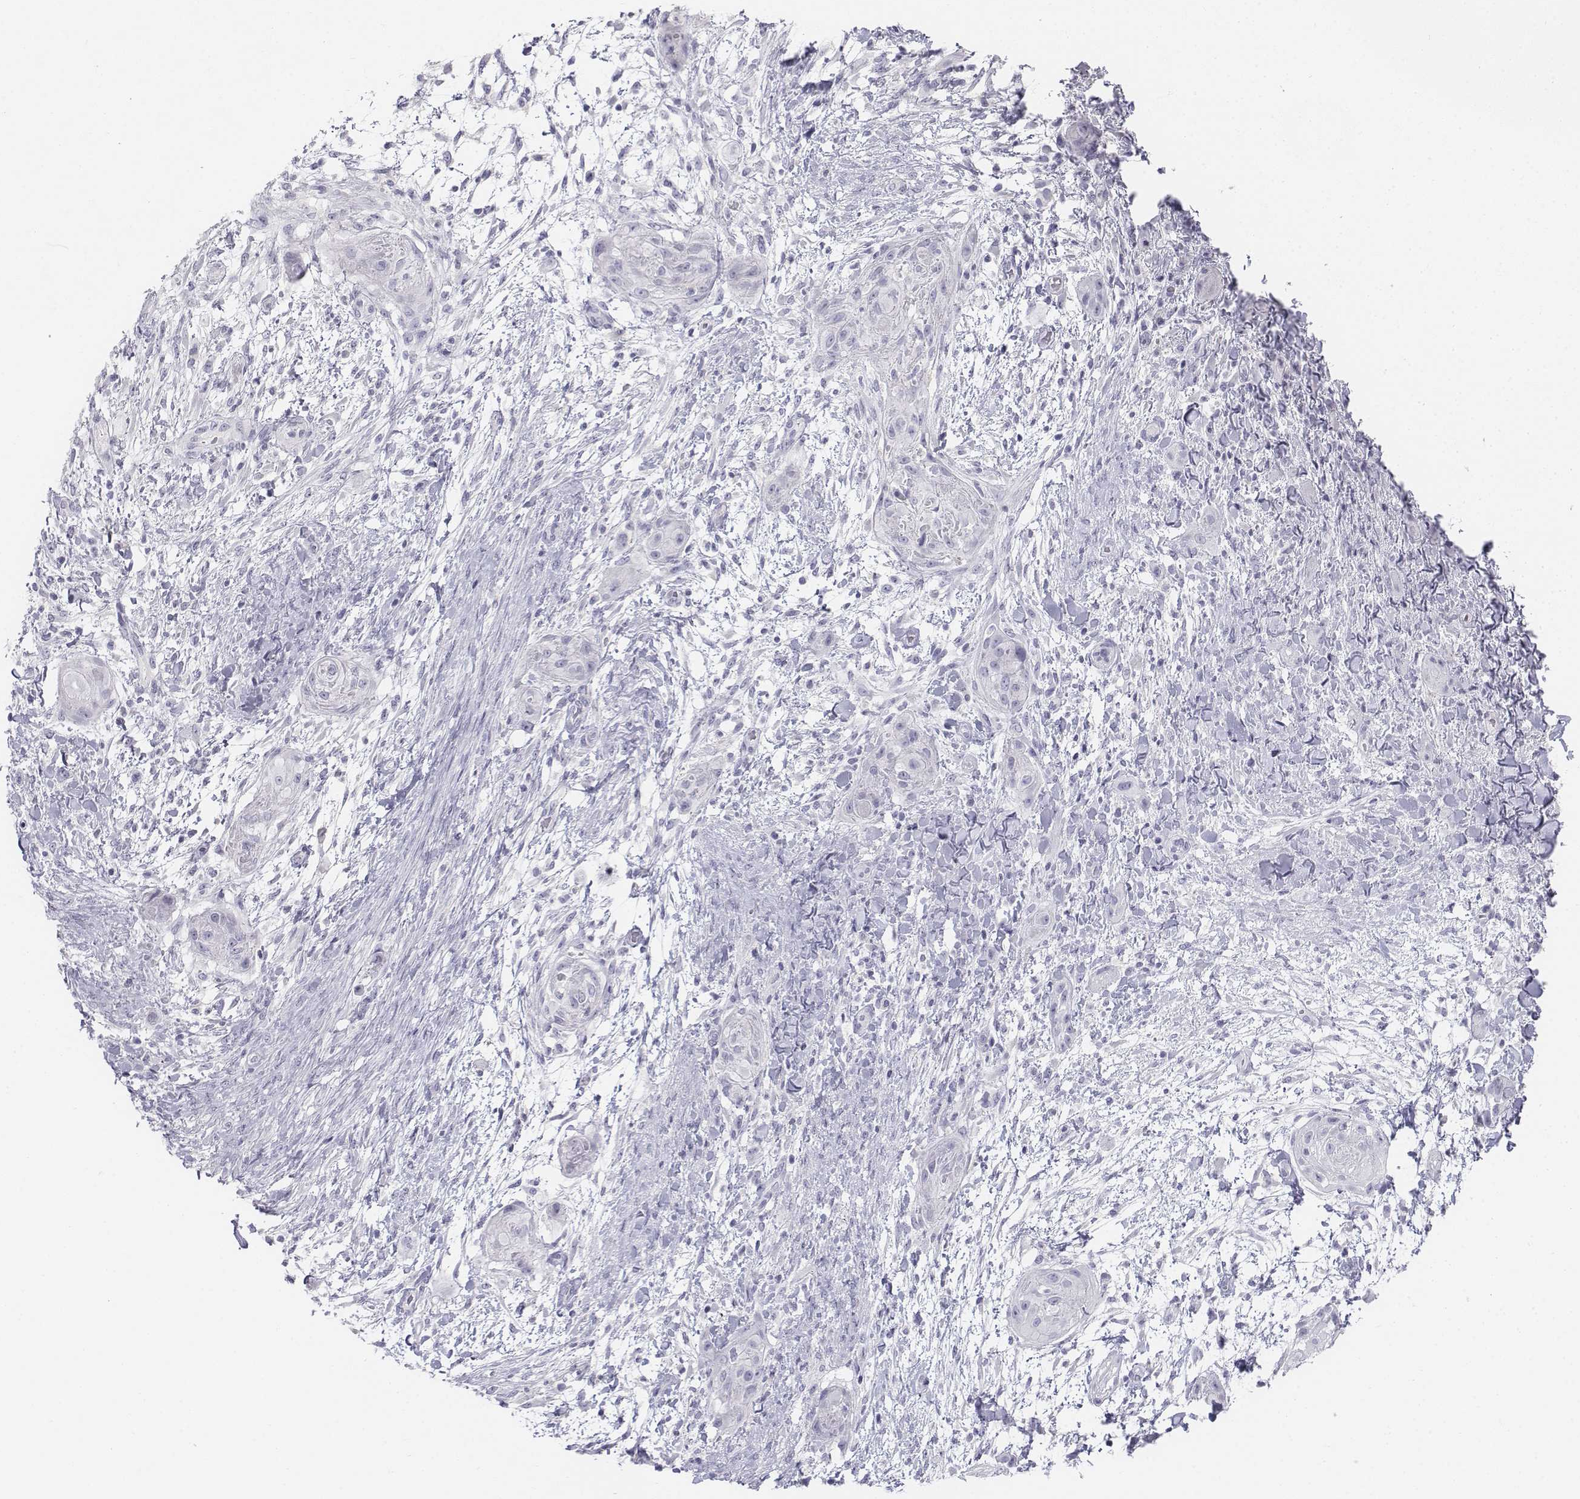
{"staining": {"intensity": "negative", "quantity": "none", "location": "none"}, "tissue": "skin cancer", "cell_type": "Tumor cells", "image_type": "cancer", "snomed": [{"axis": "morphology", "description": "Squamous cell carcinoma, NOS"}, {"axis": "topography", "description": "Skin"}], "caption": "There is no significant positivity in tumor cells of skin cancer (squamous cell carcinoma).", "gene": "TH", "patient": {"sex": "male", "age": 62}}